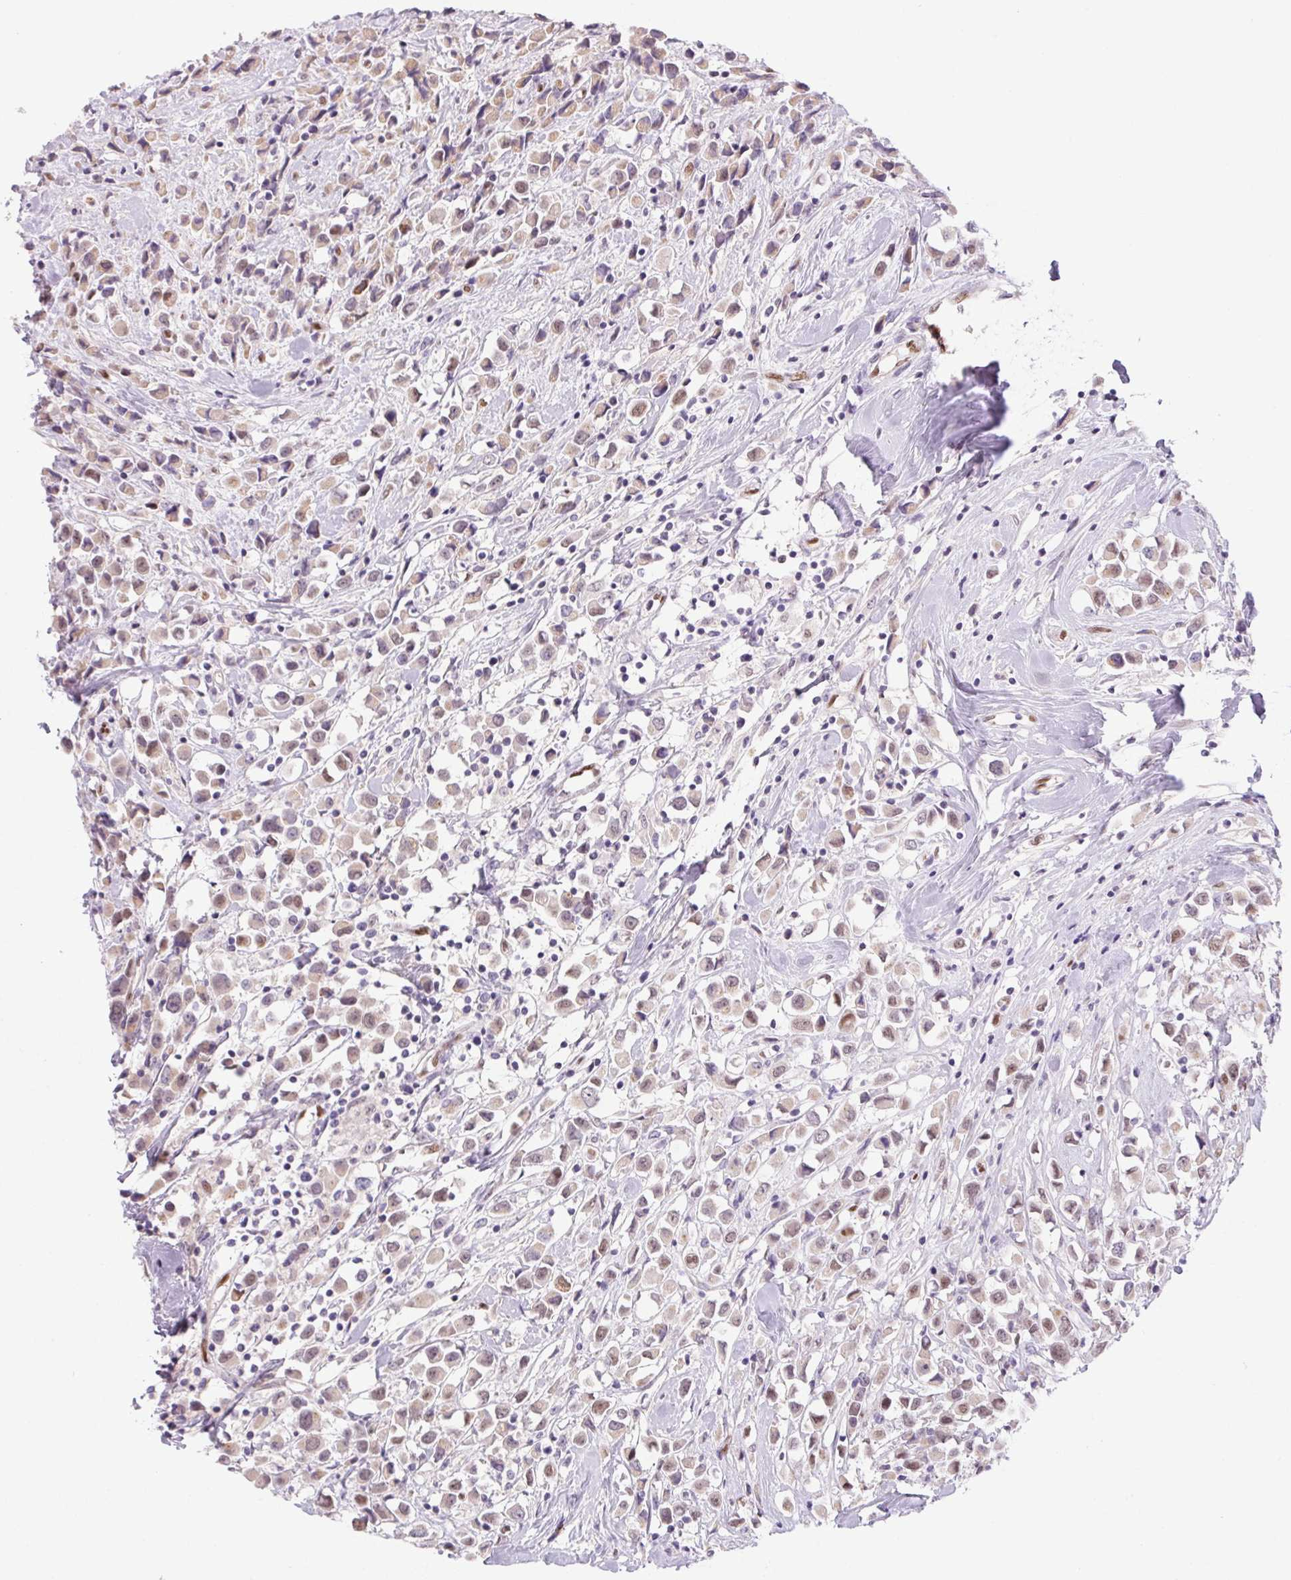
{"staining": {"intensity": "weak", "quantity": ">75%", "location": "cytoplasmic/membranous,nuclear"}, "tissue": "breast cancer", "cell_type": "Tumor cells", "image_type": "cancer", "snomed": [{"axis": "morphology", "description": "Duct carcinoma"}, {"axis": "topography", "description": "Breast"}], "caption": "Breast cancer stained with a brown dye shows weak cytoplasmic/membranous and nuclear positive staining in about >75% of tumor cells.", "gene": "SP9", "patient": {"sex": "female", "age": 61}}